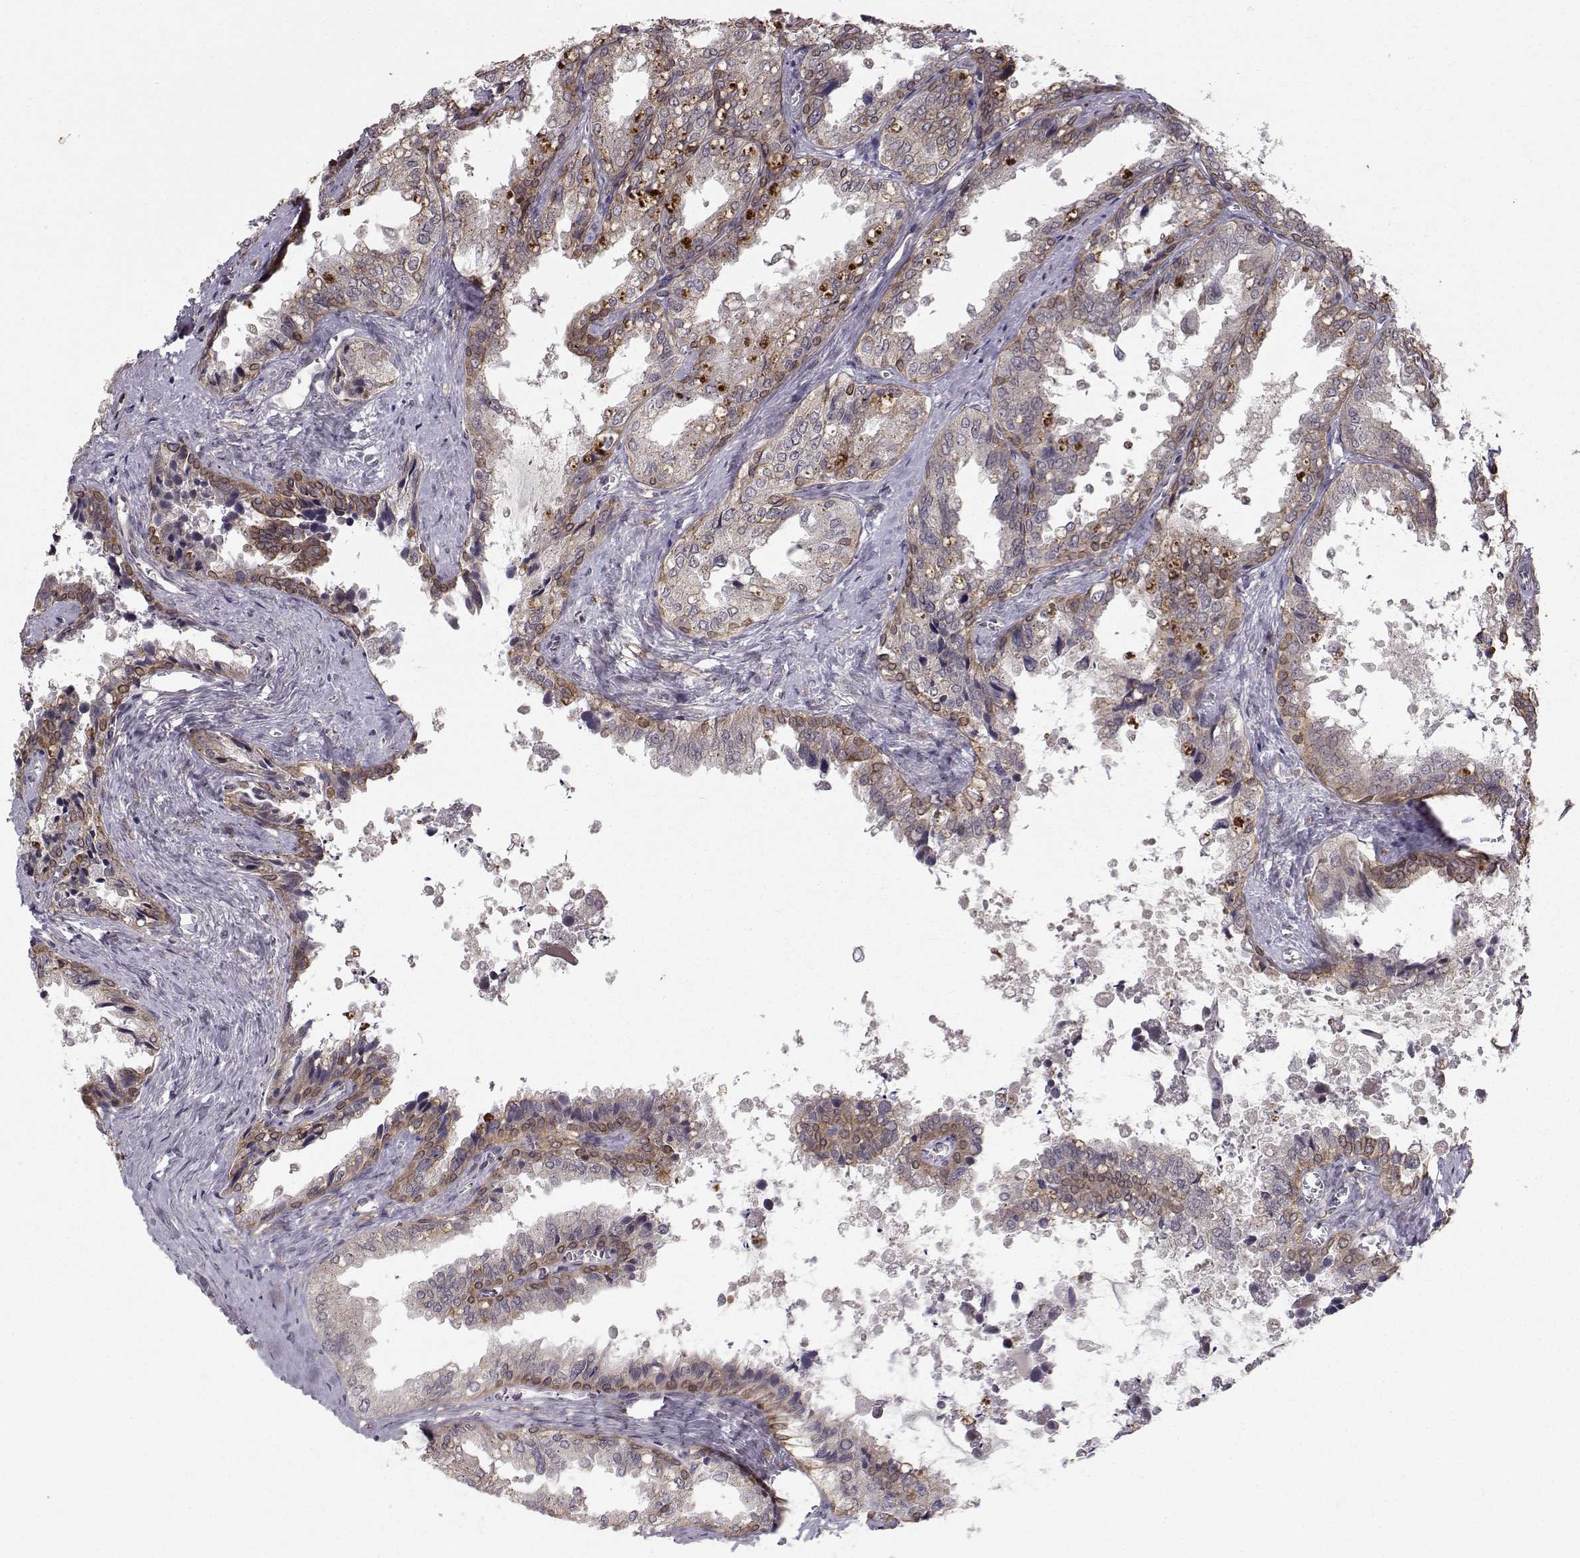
{"staining": {"intensity": "strong", "quantity": "<25%", "location": "cytoplasmic/membranous"}, "tissue": "seminal vesicle", "cell_type": "Glandular cells", "image_type": "normal", "snomed": [{"axis": "morphology", "description": "Normal tissue, NOS"}, {"axis": "topography", "description": "Seminal veicle"}], "caption": "DAB (3,3'-diaminobenzidine) immunohistochemical staining of normal human seminal vesicle shows strong cytoplasmic/membranous protein expression in approximately <25% of glandular cells.", "gene": "APC", "patient": {"sex": "male", "age": 67}}